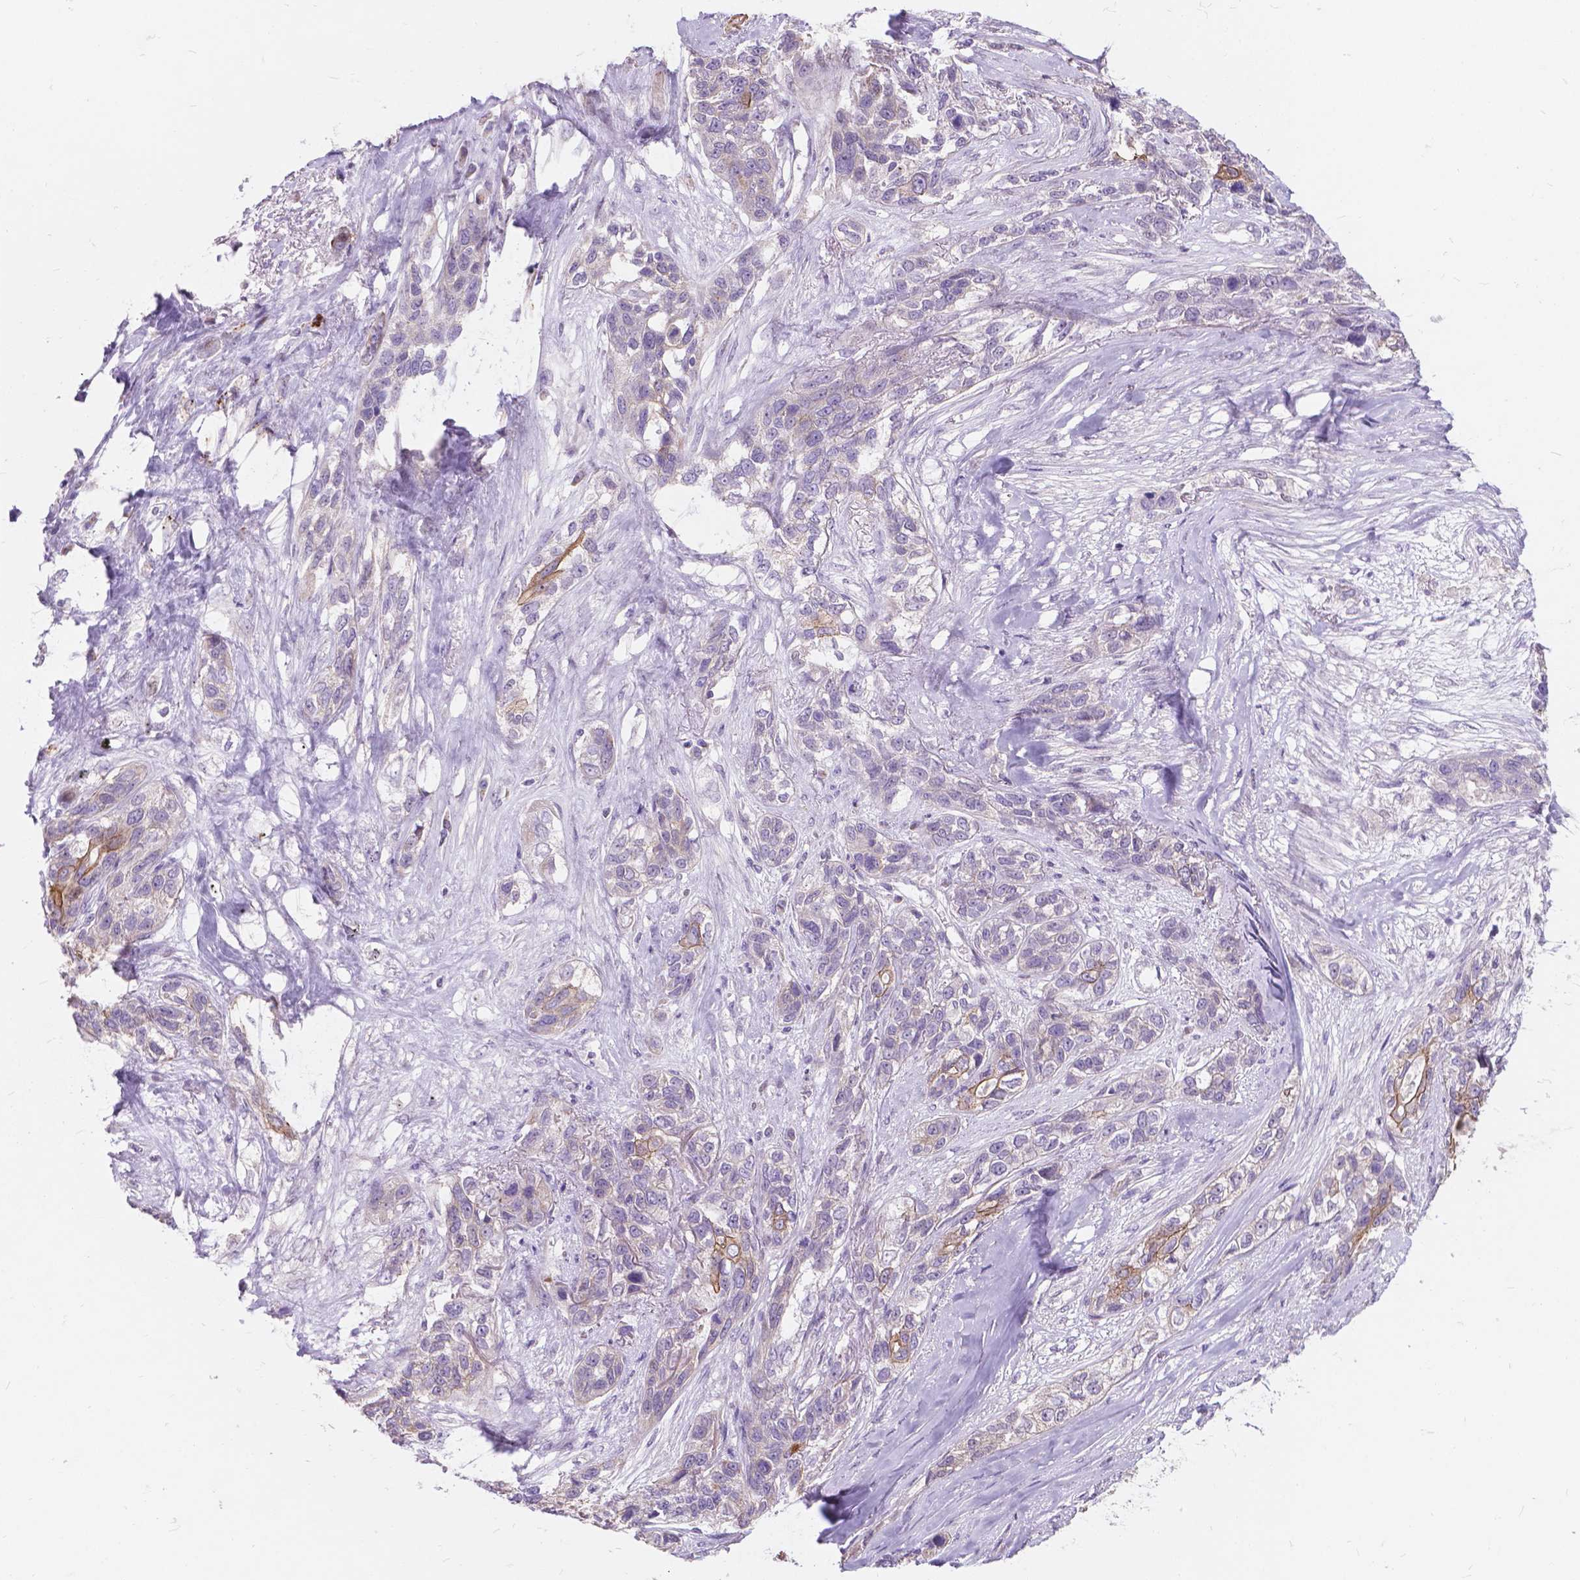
{"staining": {"intensity": "weak", "quantity": "<25%", "location": "cytoplasmic/membranous"}, "tissue": "lung cancer", "cell_type": "Tumor cells", "image_type": "cancer", "snomed": [{"axis": "morphology", "description": "Squamous cell carcinoma, NOS"}, {"axis": "topography", "description": "Lung"}], "caption": "This is an immunohistochemistry (IHC) image of lung cancer (squamous cell carcinoma). There is no expression in tumor cells.", "gene": "MYH14", "patient": {"sex": "female", "age": 70}}